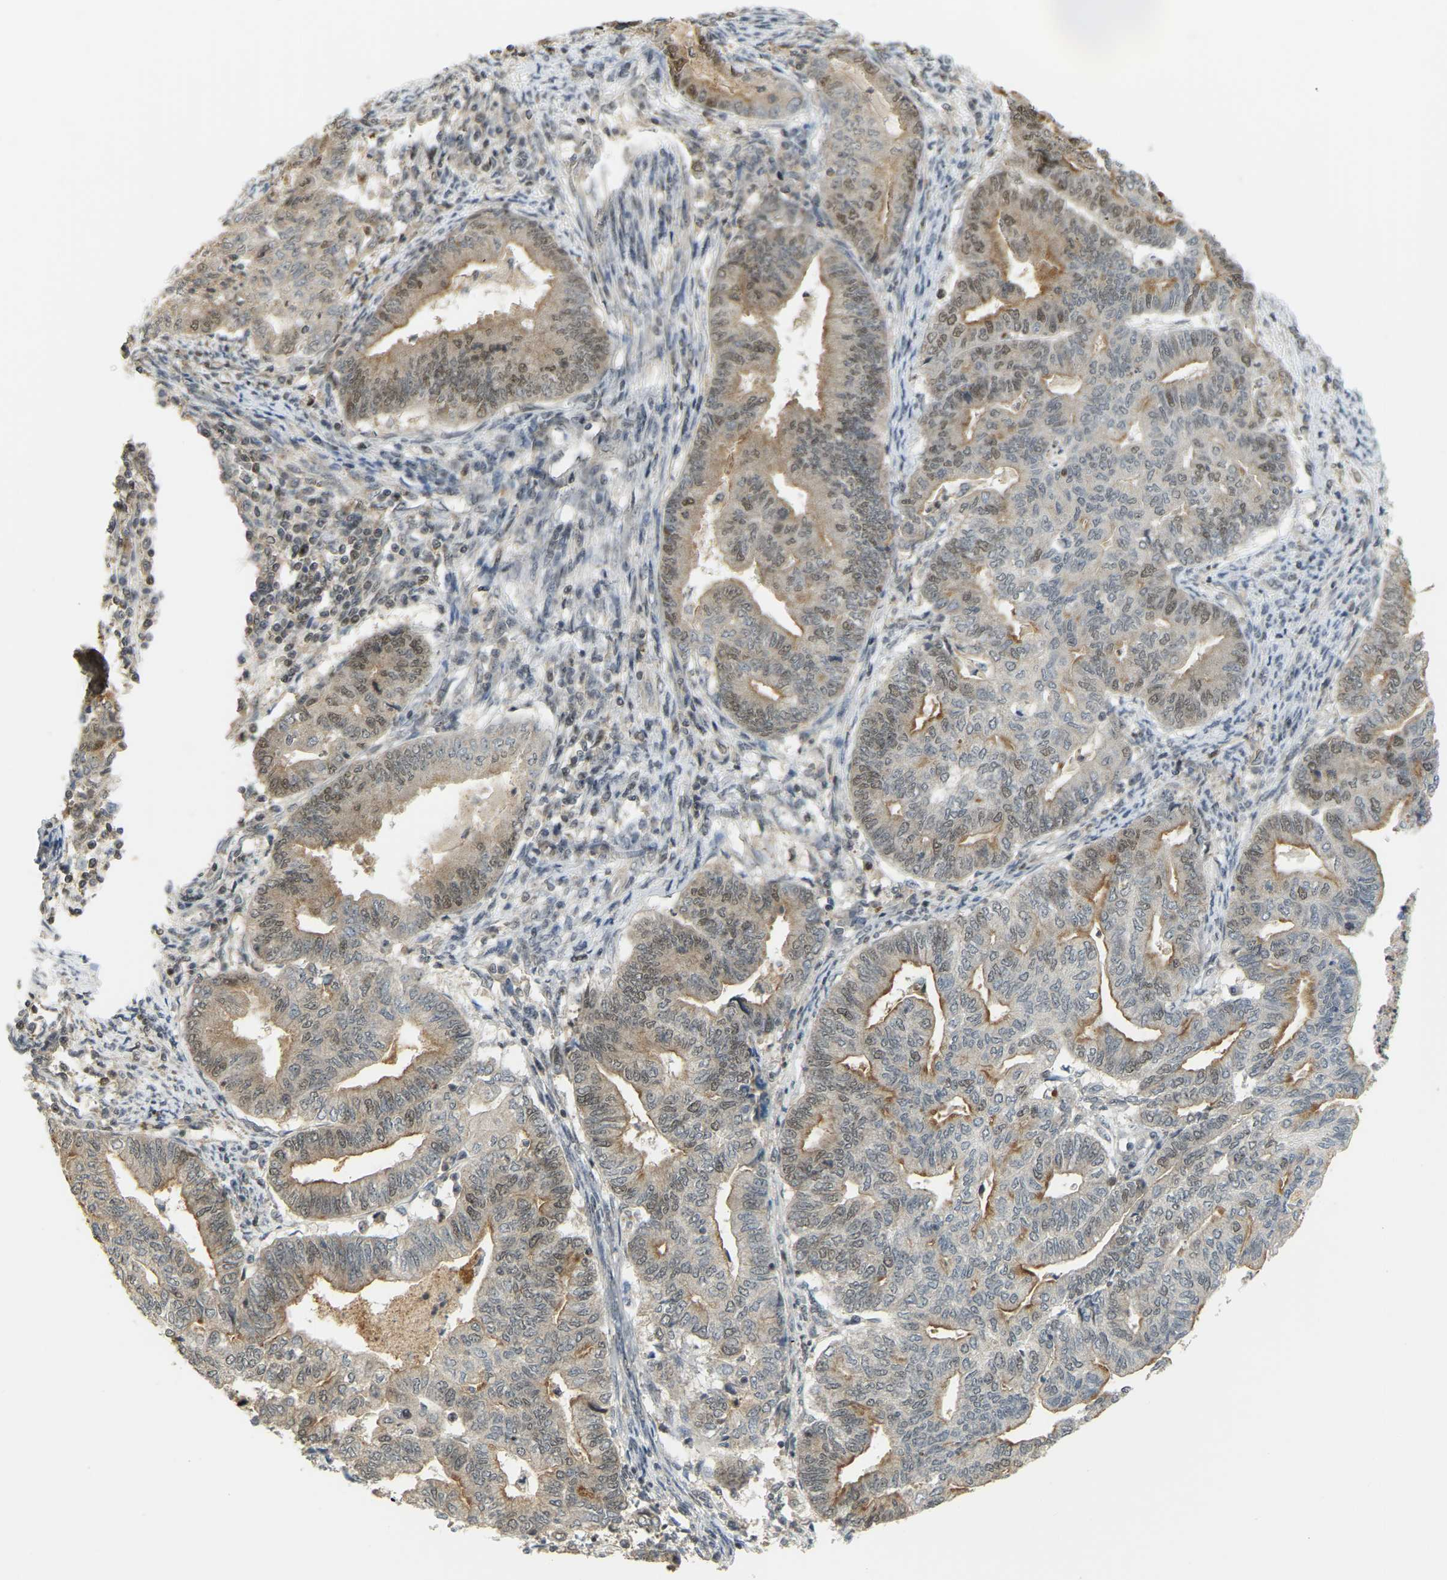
{"staining": {"intensity": "moderate", "quantity": "25%-75%", "location": "cytoplasmic/membranous,nuclear"}, "tissue": "endometrial cancer", "cell_type": "Tumor cells", "image_type": "cancer", "snomed": [{"axis": "morphology", "description": "Adenocarcinoma, NOS"}, {"axis": "topography", "description": "Endometrium"}], "caption": "A micrograph of human endometrial cancer stained for a protein exhibits moderate cytoplasmic/membranous and nuclear brown staining in tumor cells.", "gene": "BRF2", "patient": {"sex": "female", "age": 79}}